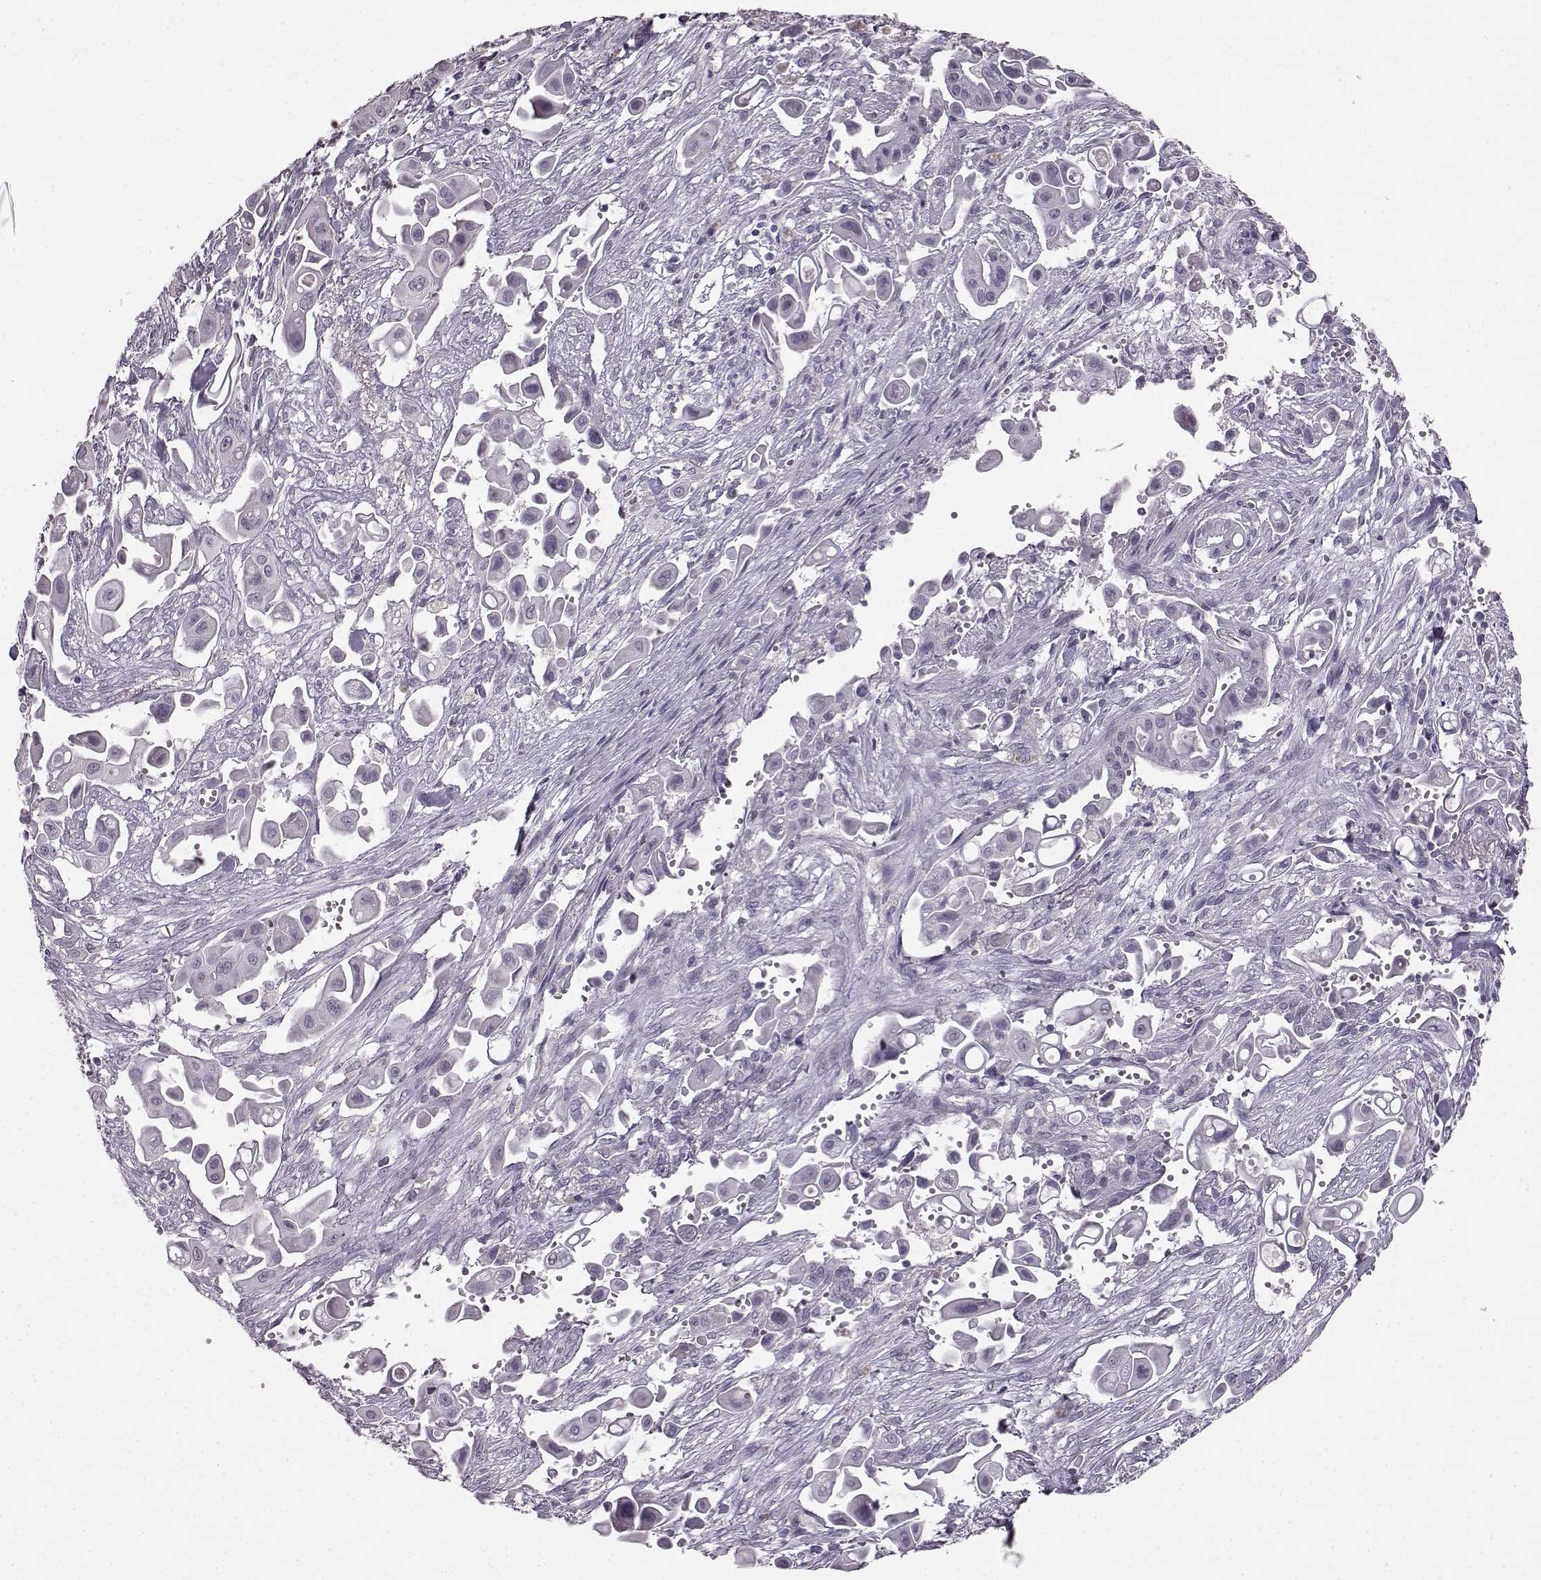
{"staining": {"intensity": "negative", "quantity": "none", "location": "none"}, "tissue": "pancreatic cancer", "cell_type": "Tumor cells", "image_type": "cancer", "snomed": [{"axis": "morphology", "description": "Adenocarcinoma, NOS"}, {"axis": "topography", "description": "Pancreas"}], "caption": "Immunohistochemistry (IHC) photomicrograph of human pancreatic cancer stained for a protein (brown), which reveals no expression in tumor cells.", "gene": "LHB", "patient": {"sex": "male", "age": 50}}